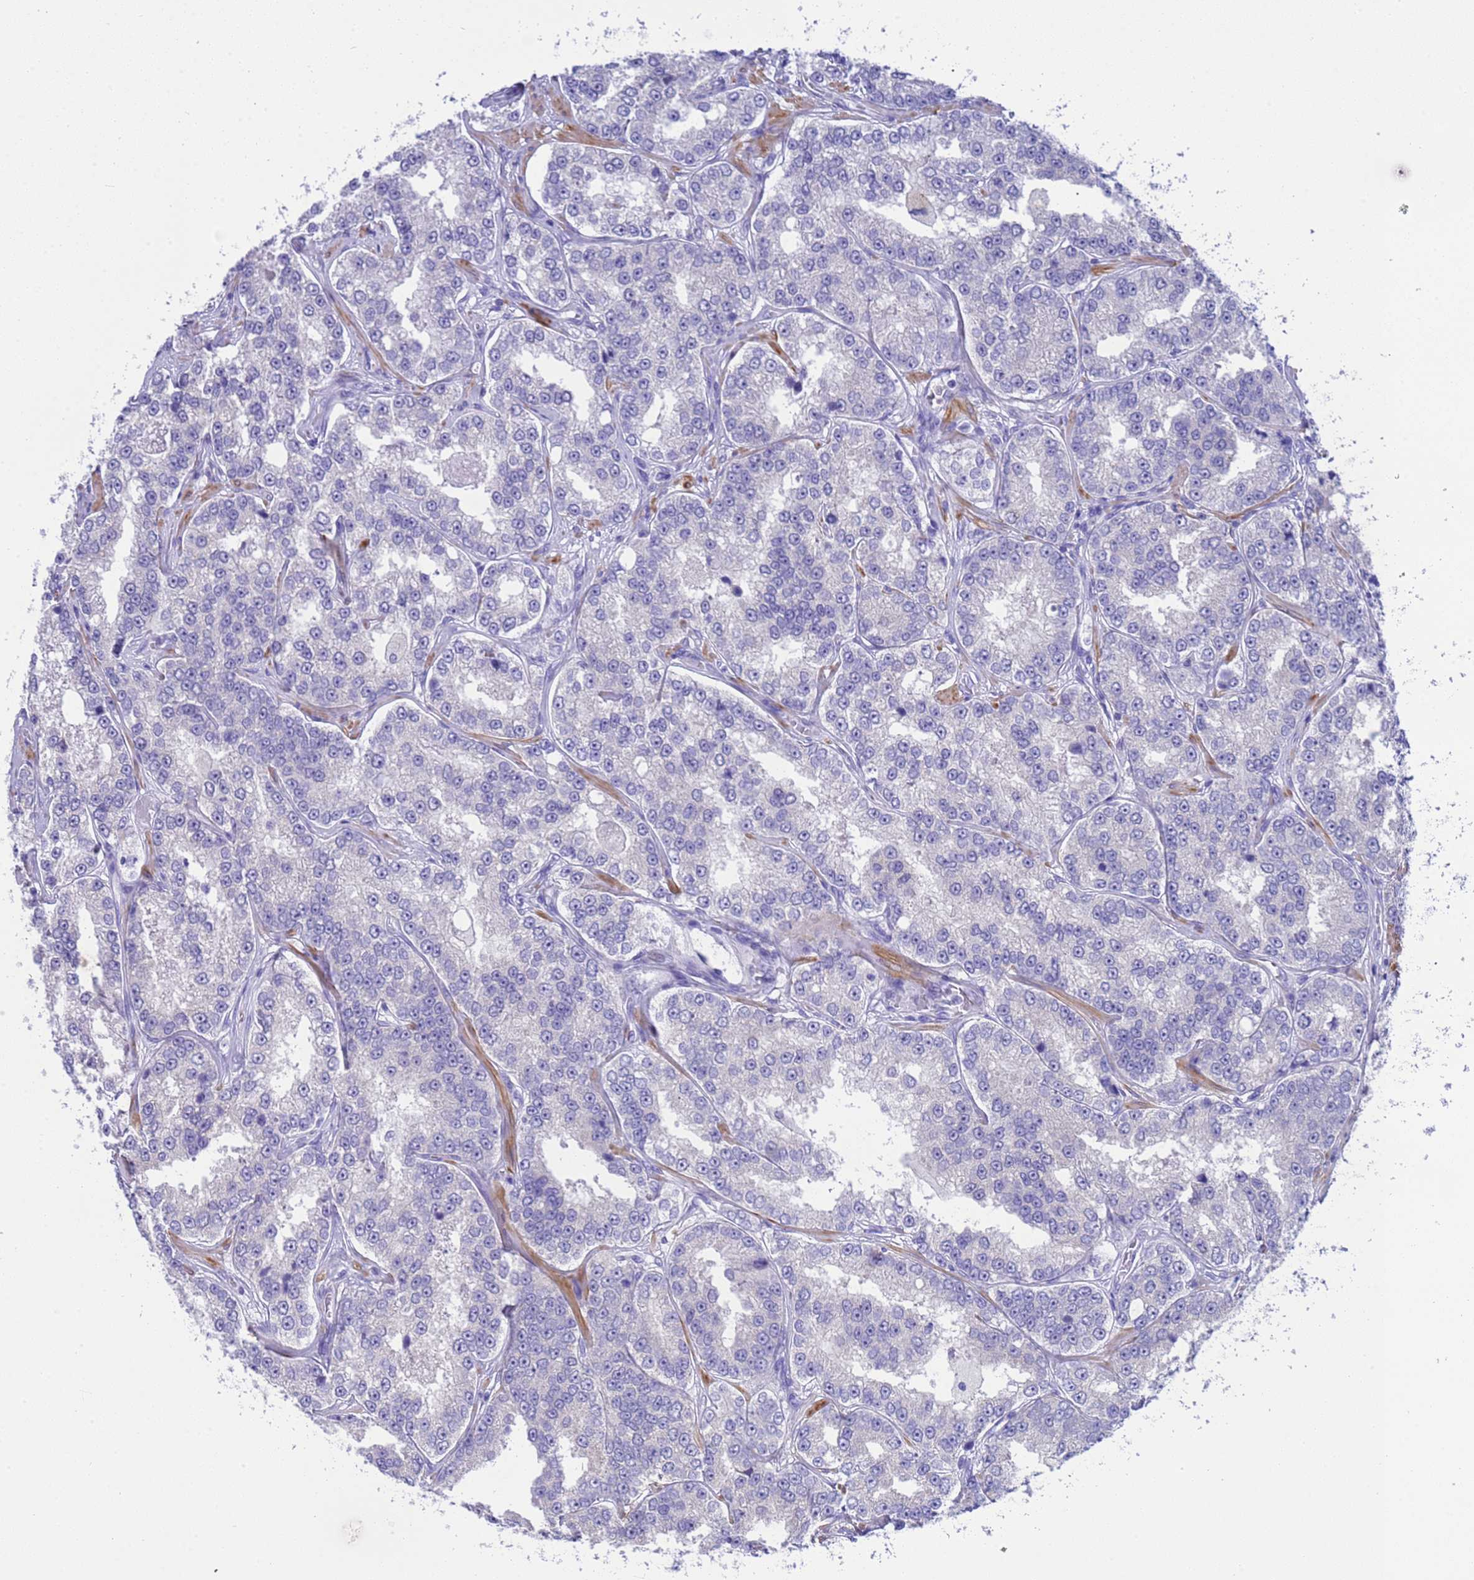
{"staining": {"intensity": "negative", "quantity": "none", "location": "none"}, "tissue": "prostate cancer", "cell_type": "Tumor cells", "image_type": "cancer", "snomed": [{"axis": "morphology", "description": "Normal tissue, NOS"}, {"axis": "morphology", "description": "Adenocarcinoma, High grade"}, {"axis": "topography", "description": "Prostate"}], "caption": "The micrograph exhibits no significant expression in tumor cells of prostate adenocarcinoma (high-grade).", "gene": "USP38", "patient": {"sex": "male", "age": 83}}